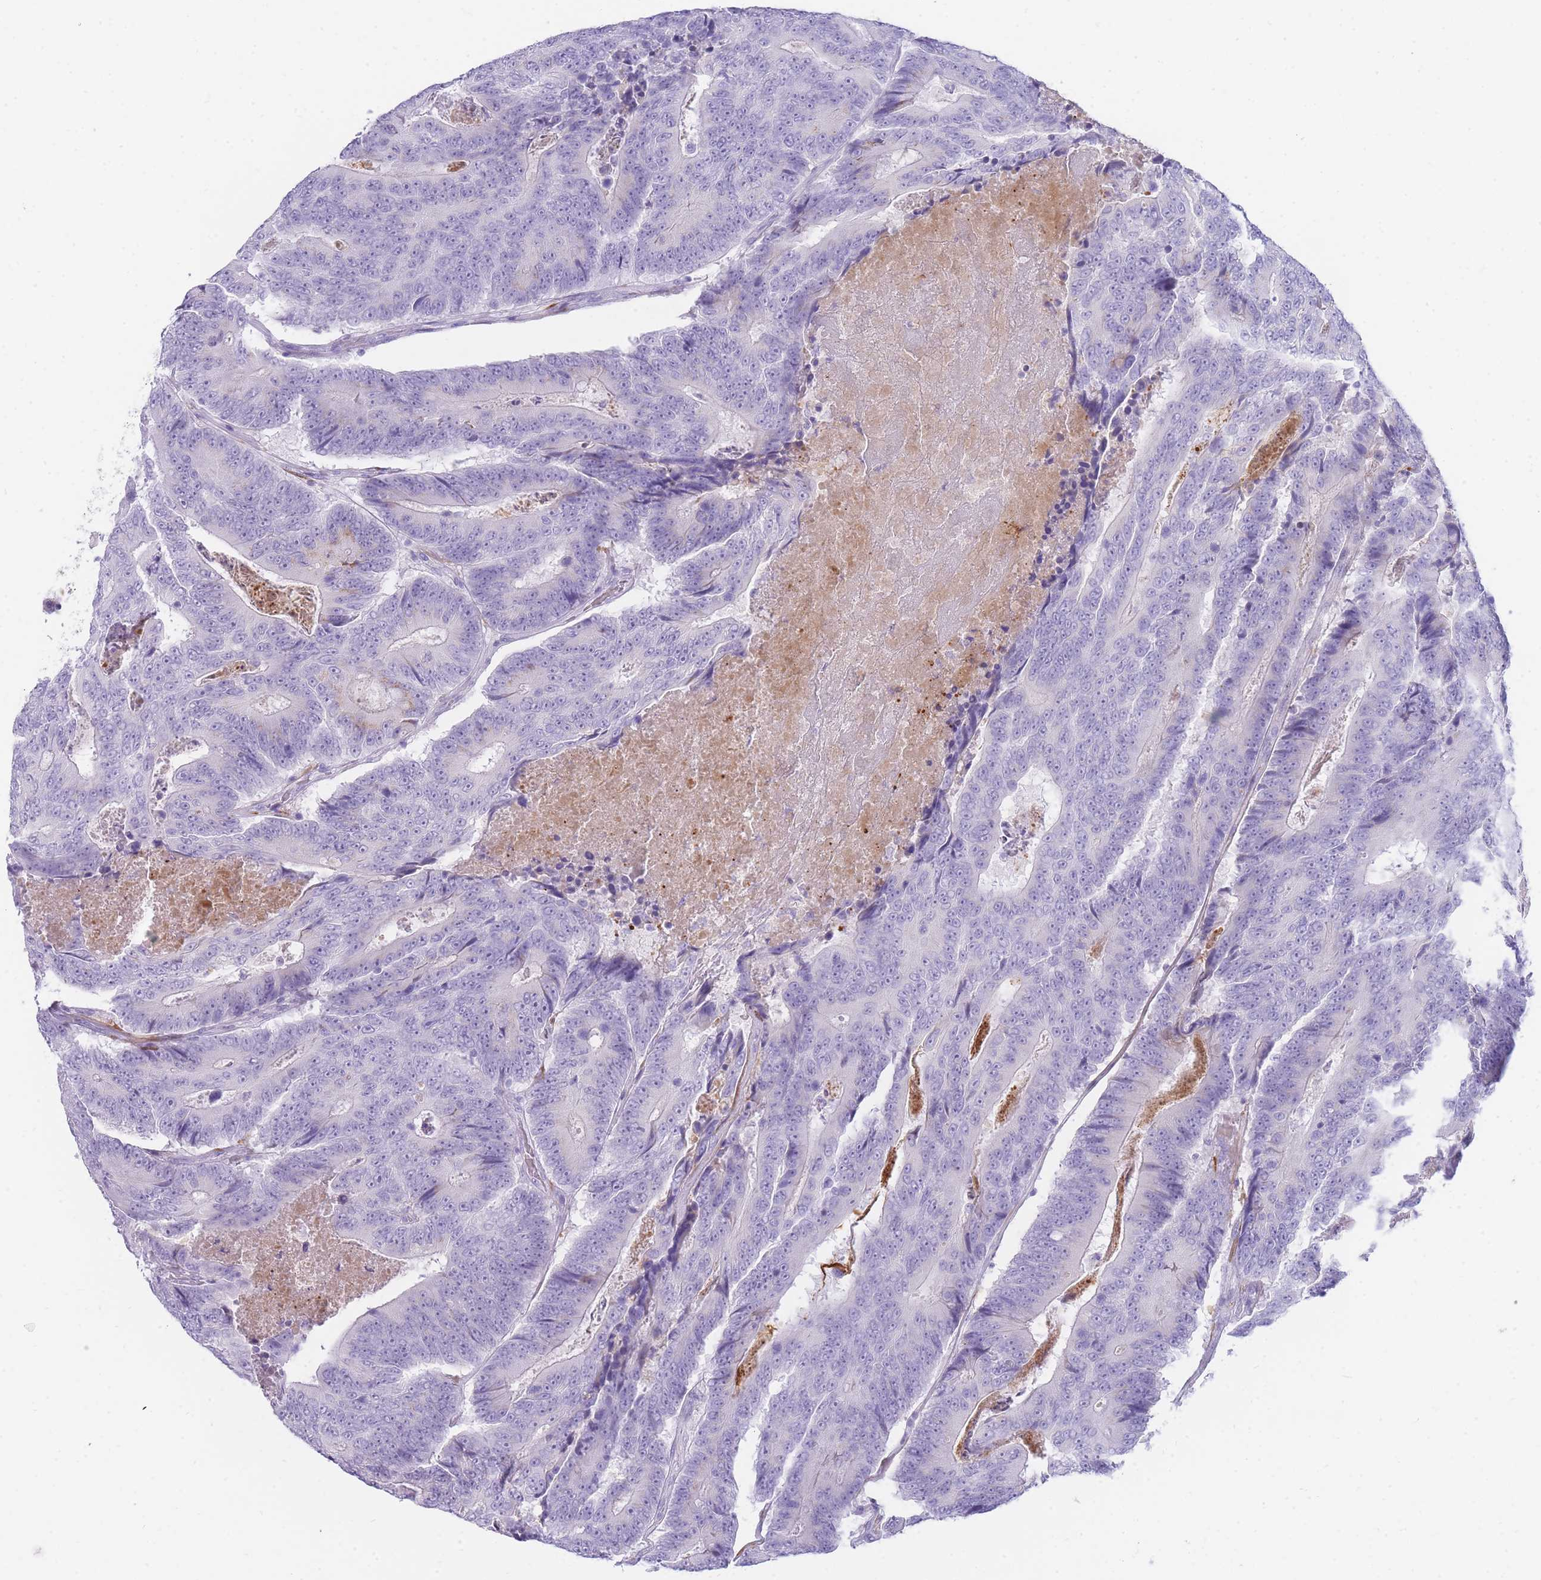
{"staining": {"intensity": "negative", "quantity": "none", "location": "none"}, "tissue": "colorectal cancer", "cell_type": "Tumor cells", "image_type": "cancer", "snomed": [{"axis": "morphology", "description": "Adenocarcinoma, NOS"}, {"axis": "topography", "description": "Colon"}], "caption": "IHC micrograph of colorectal cancer stained for a protein (brown), which displays no expression in tumor cells.", "gene": "NKX1-2", "patient": {"sex": "male", "age": 83}}